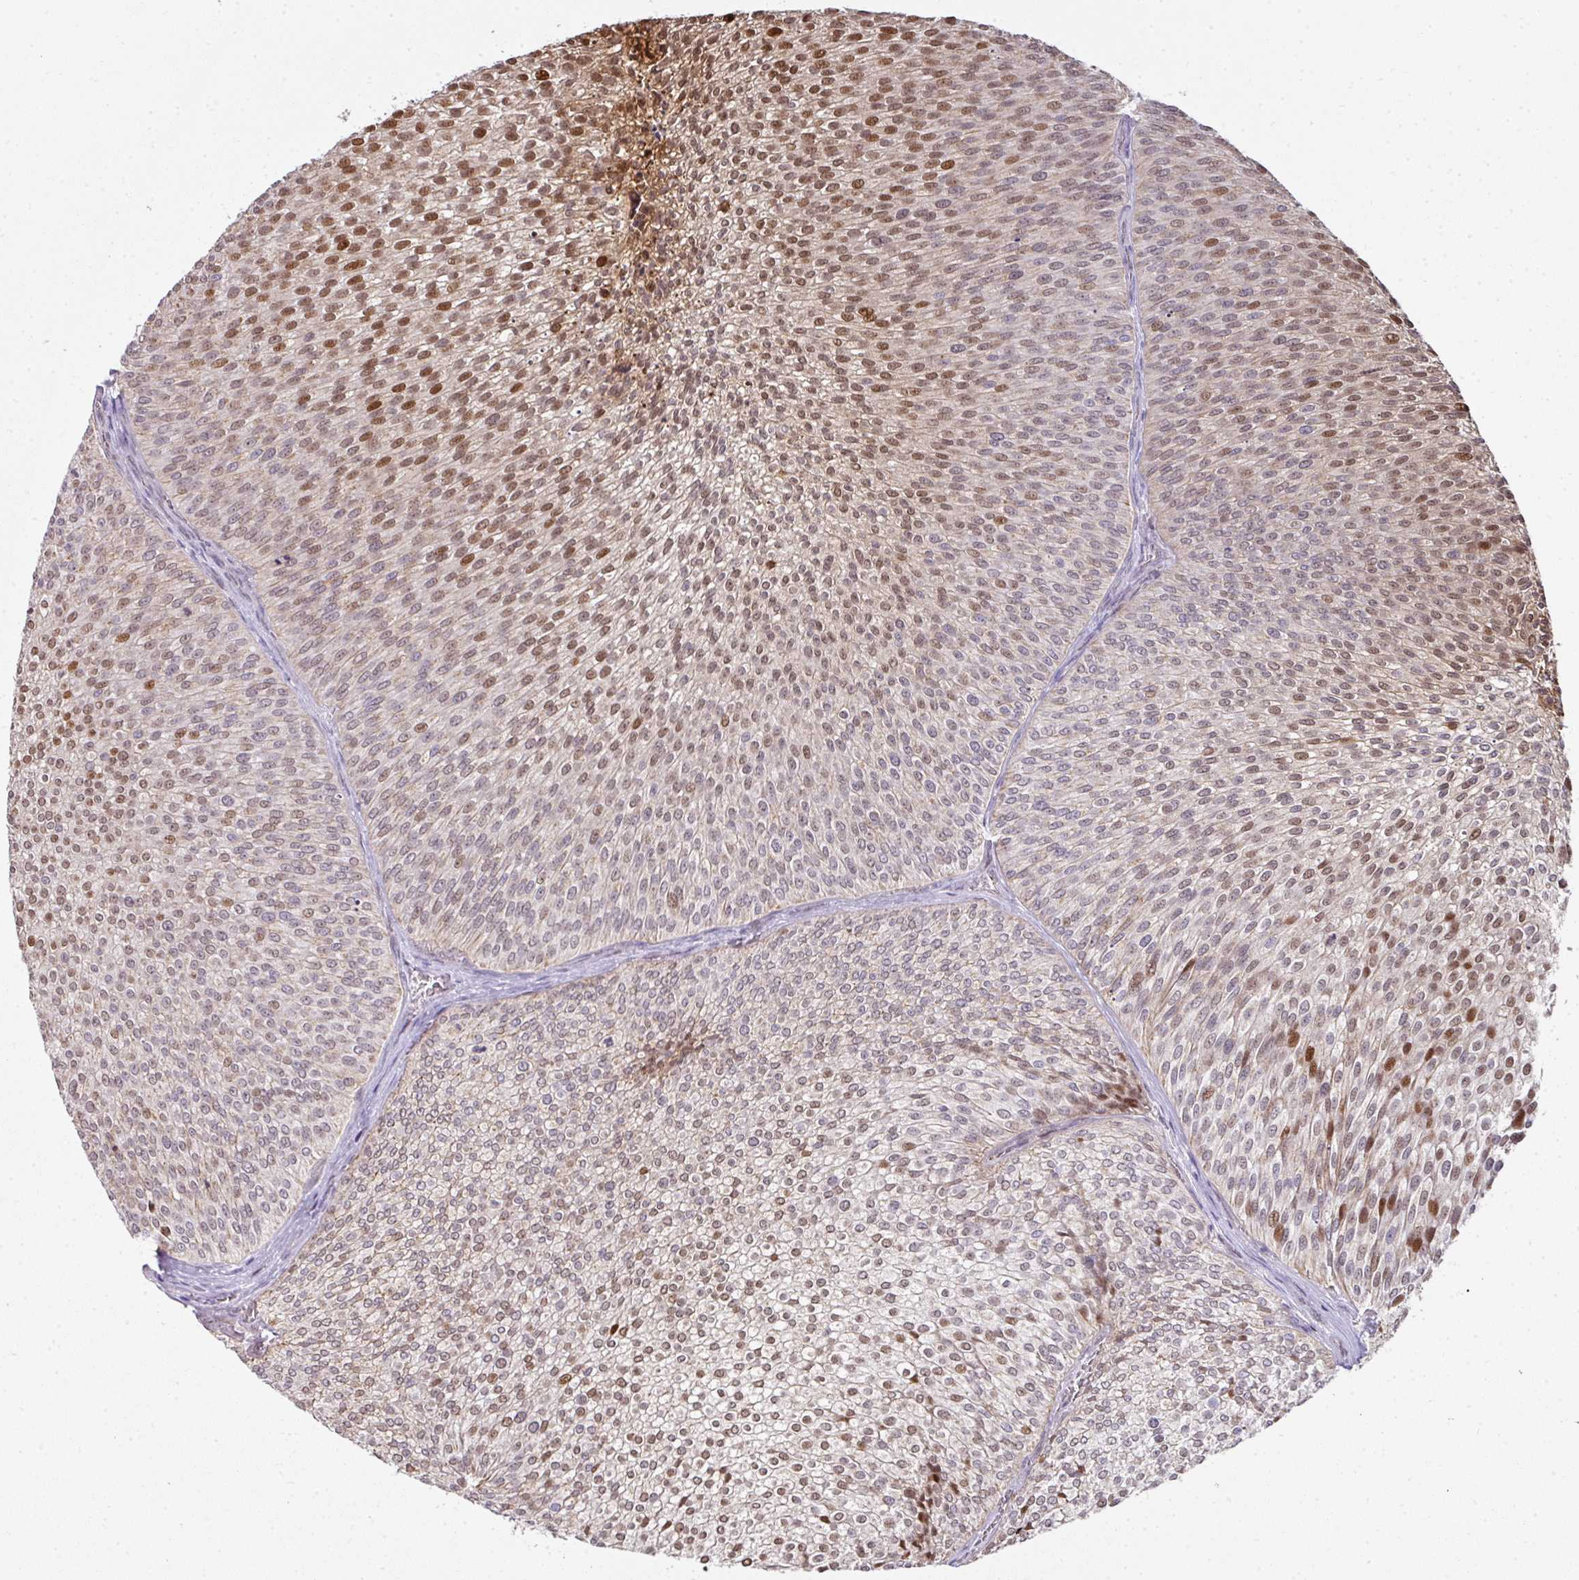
{"staining": {"intensity": "moderate", "quantity": ">75%", "location": "cytoplasmic/membranous,nuclear"}, "tissue": "urothelial cancer", "cell_type": "Tumor cells", "image_type": "cancer", "snomed": [{"axis": "morphology", "description": "Urothelial carcinoma, Low grade"}, {"axis": "topography", "description": "Urinary bladder"}], "caption": "Immunohistochemistry histopathology image of human low-grade urothelial carcinoma stained for a protein (brown), which demonstrates medium levels of moderate cytoplasmic/membranous and nuclear staining in about >75% of tumor cells.", "gene": "ANKRD18A", "patient": {"sex": "male", "age": 91}}